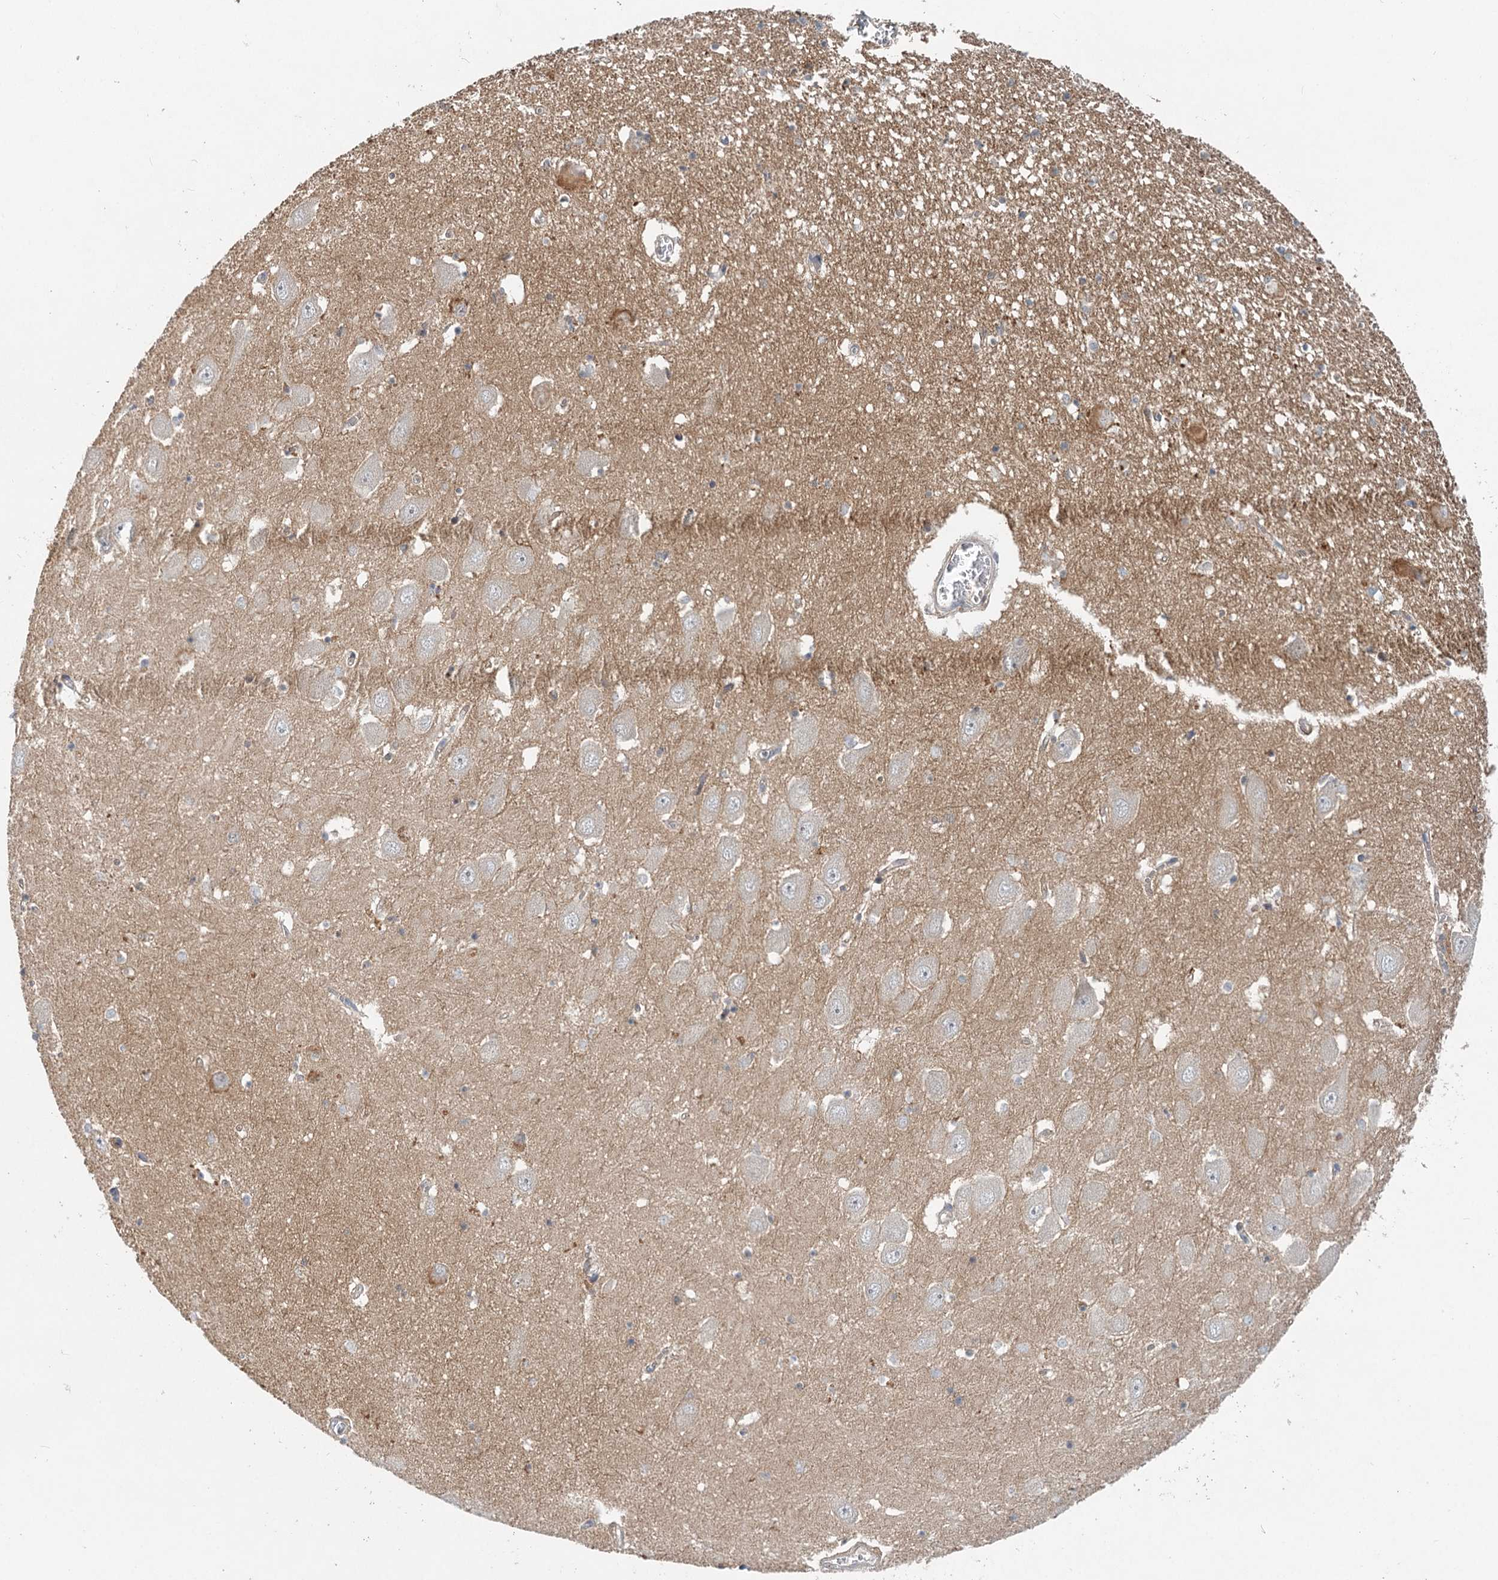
{"staining": {"intensity": "weak", "quantity": "<25%", "location": "cytoplasmic/membranous"}, "tissue": "hippocampus", "cell_type": "Glial cells", "image_type": "normal", "snomed": [{"axis": "morphology", "description": "Normal tissue, NOS"}, {"axis": "topography", "description": "Hippocampus"}], "caption": "Protein analysis of unremarkable hippocampus exhibits no significant staining in glial cells. (Stains: DAB immunohistochemistry (IHC) with hematoxylin counter stain, Microscopy: brightfield microscopy at high magnification).", "gene": "CDC42SE2", "patient": {"sex": "male", "age": 70}}